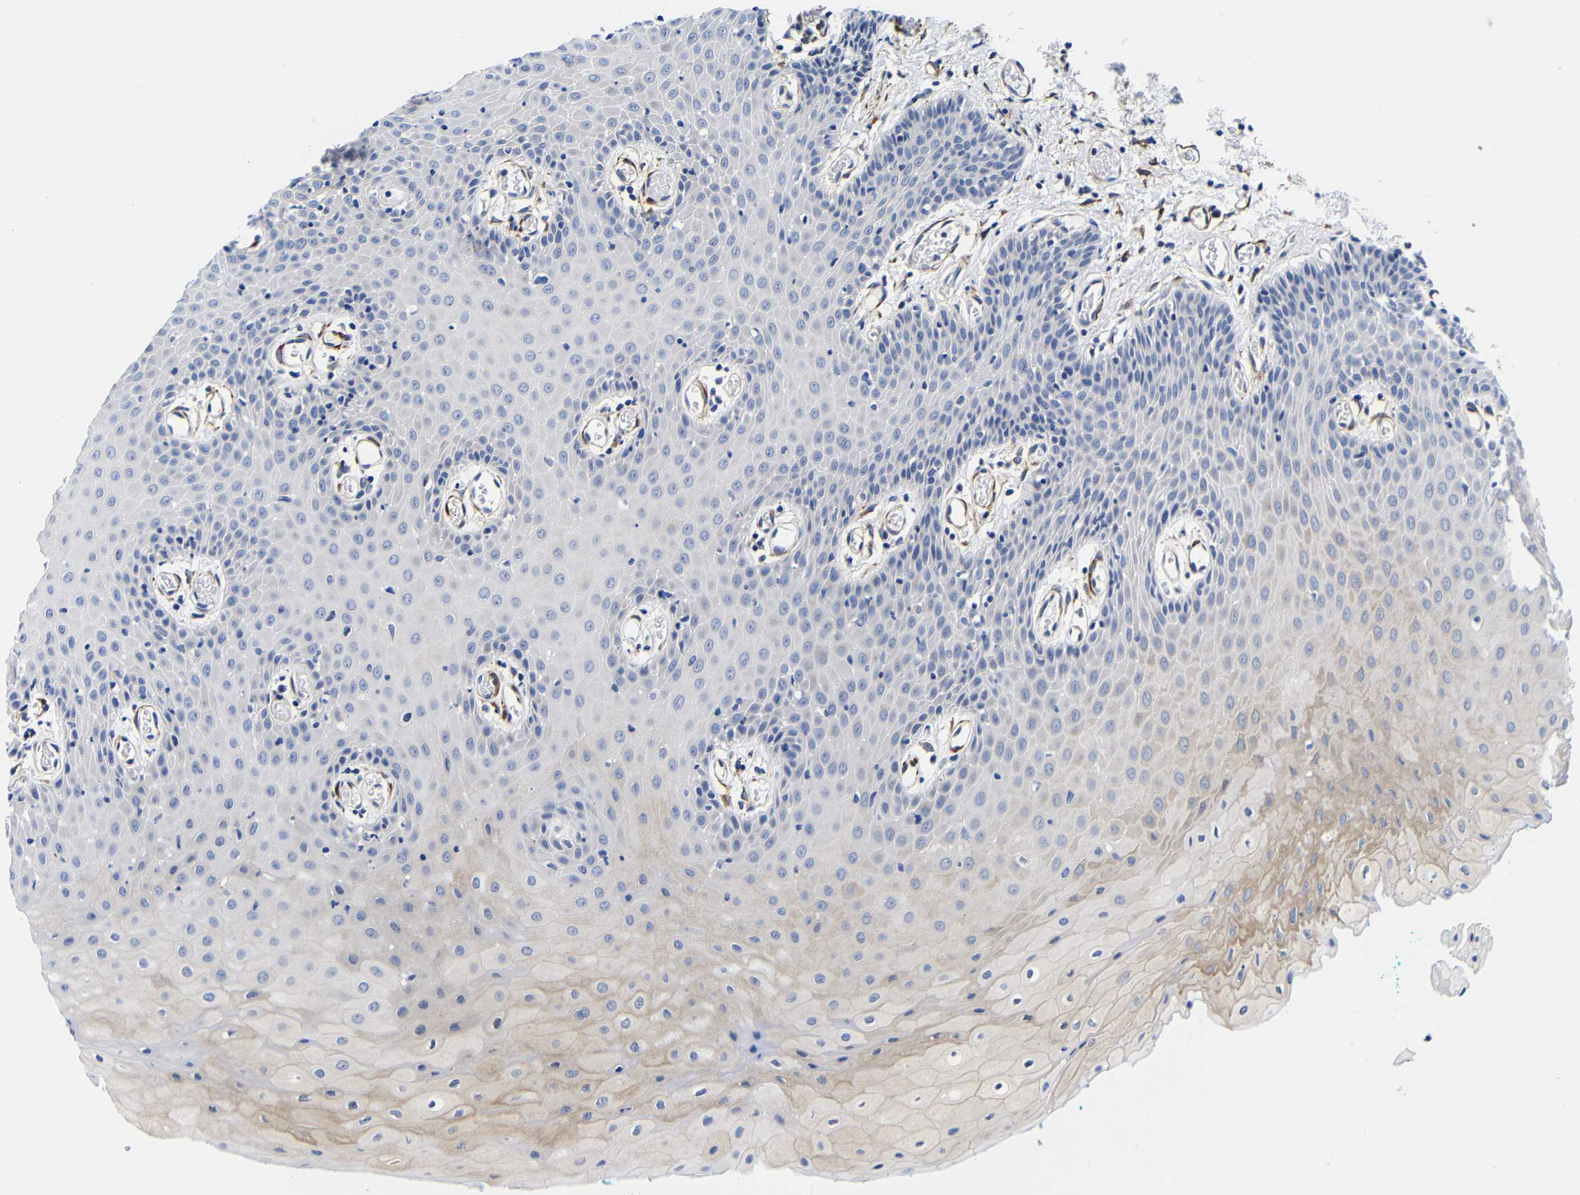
{"staining": {"intensity": "weak", "quantity": "25%-75%", "location": "cytoplasmic/membranous"}, "tissue": "oral mucosa", "cell_type": "Squamous epithelial cells", "image_type": "normal", "snomed": [{"axis": "morphology", "description": "Normal tissue, NOS"}, {"axis": "morphology", "description": "Squamous cell carcinoma, NOS"}, {"axis": "topography", "description": "Oral tissue"}, {"axis": "topography", "description": "Salivary gland"}, {"axis": "topography", "description": "Head-Neck"}], "caption": "About 25%-75% of squamous epithelial cells in benign human oral mucosa exhibit weak cytoplasmic/membranous protein staining as visualized by brown immunohistochemical staining.", "gene": "LRIG1", "patient": {"sex": "female", "age": 62}}